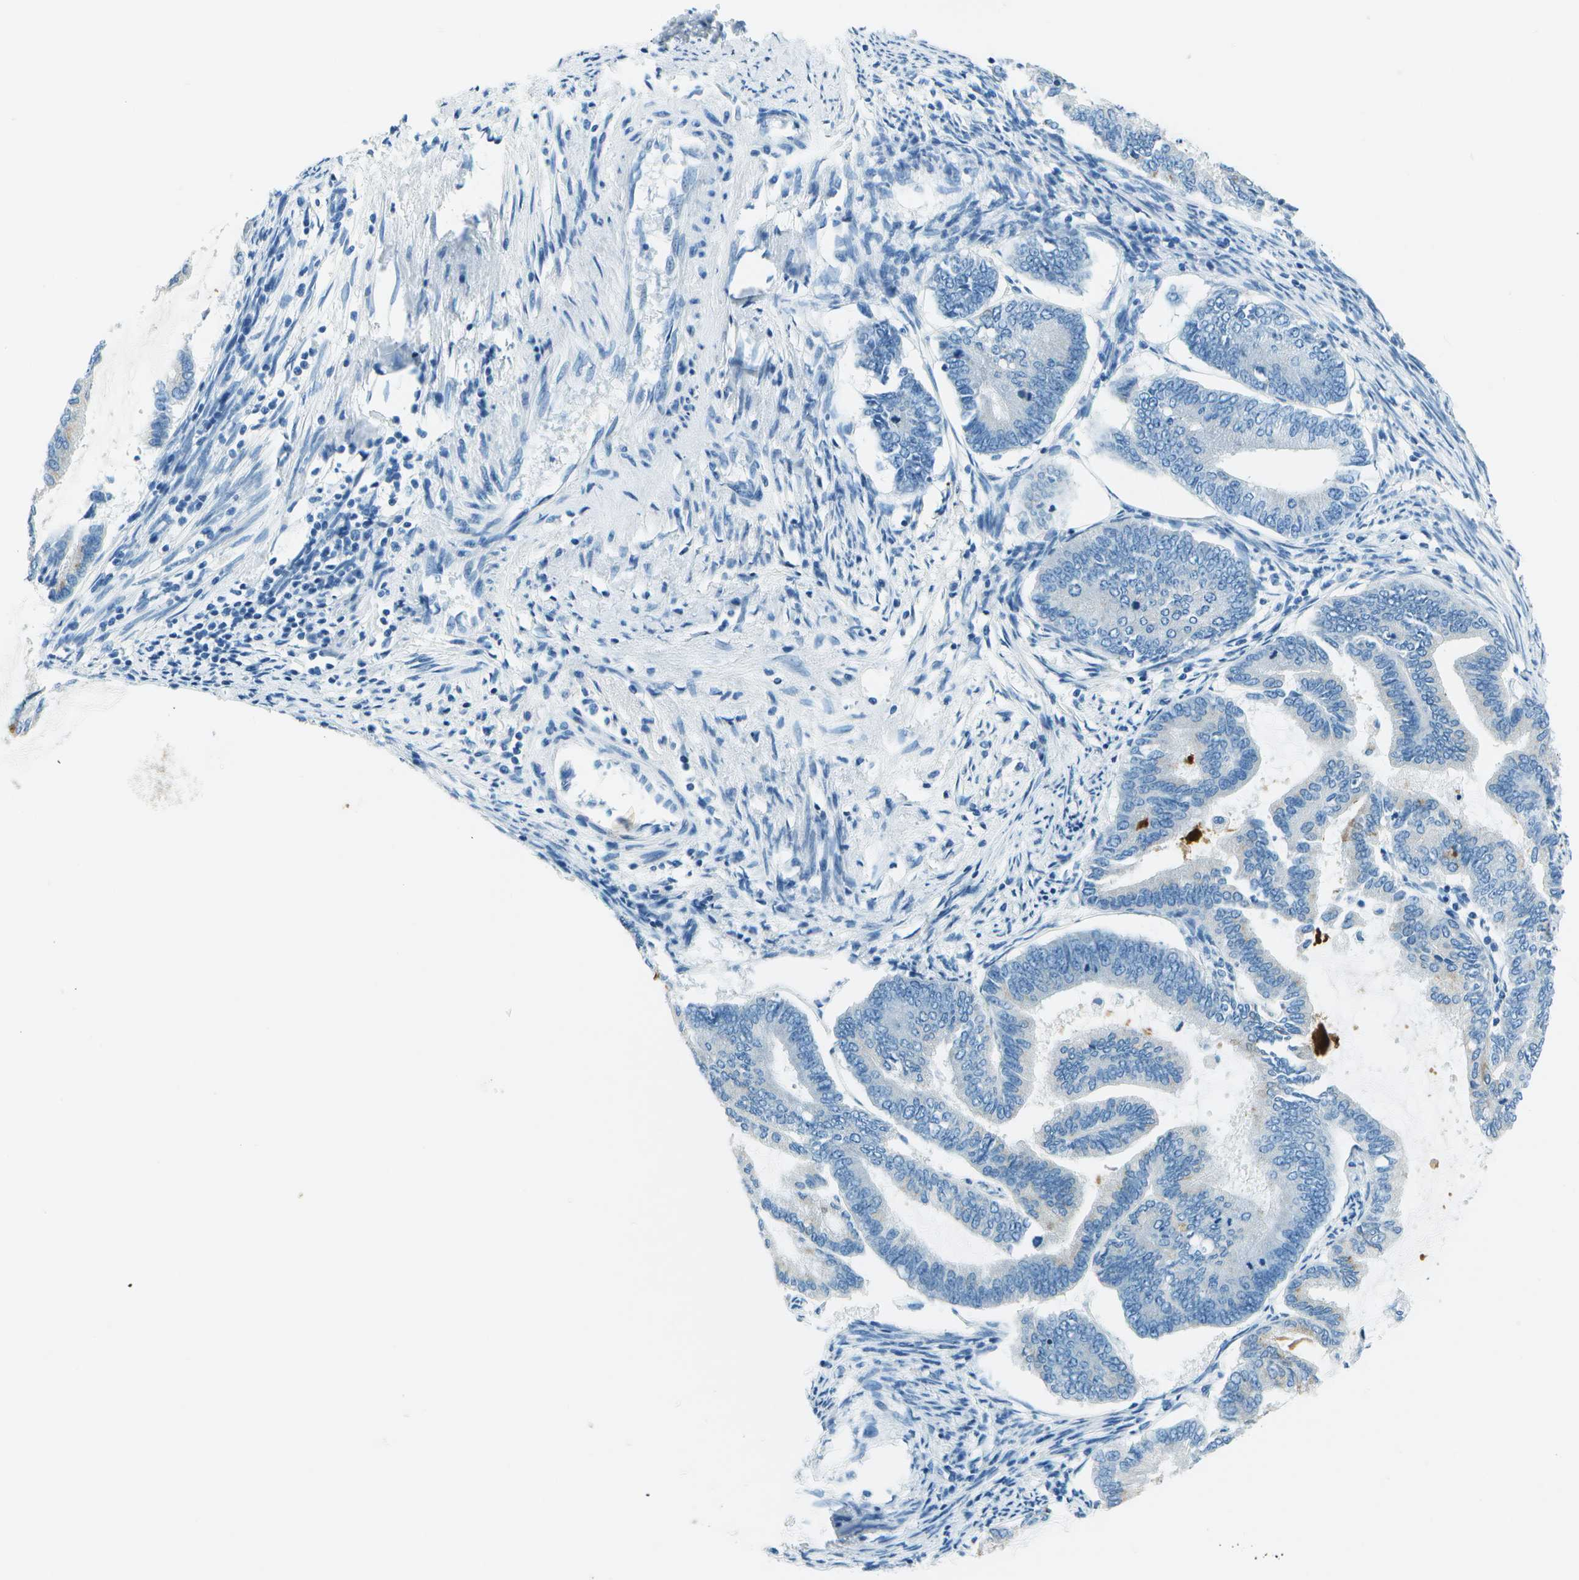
{"staining": {"intensity": "negative", "quantity": "none", "location": "none"}, "tissue": "endometrial cancer", "cell_type": "Tumor cells", "image_type": "cancer", "snomed": [{"axis": "morphology", "description": "Adenocarcinoma, NOS"}, {"axis": "topography", "description": "Endometrium"}], "caption": "Immunohistochemical staining of human adenocarcinoma (endometrial) demonstrates no significant expression in tumor cells. (Brightfield microscopy of DAB (3,3'-diaminobenzidine) immunohistochemistry at high magnification).", "gene": "SLC16A10", "patient": {"sex": "female", "age": 86}}